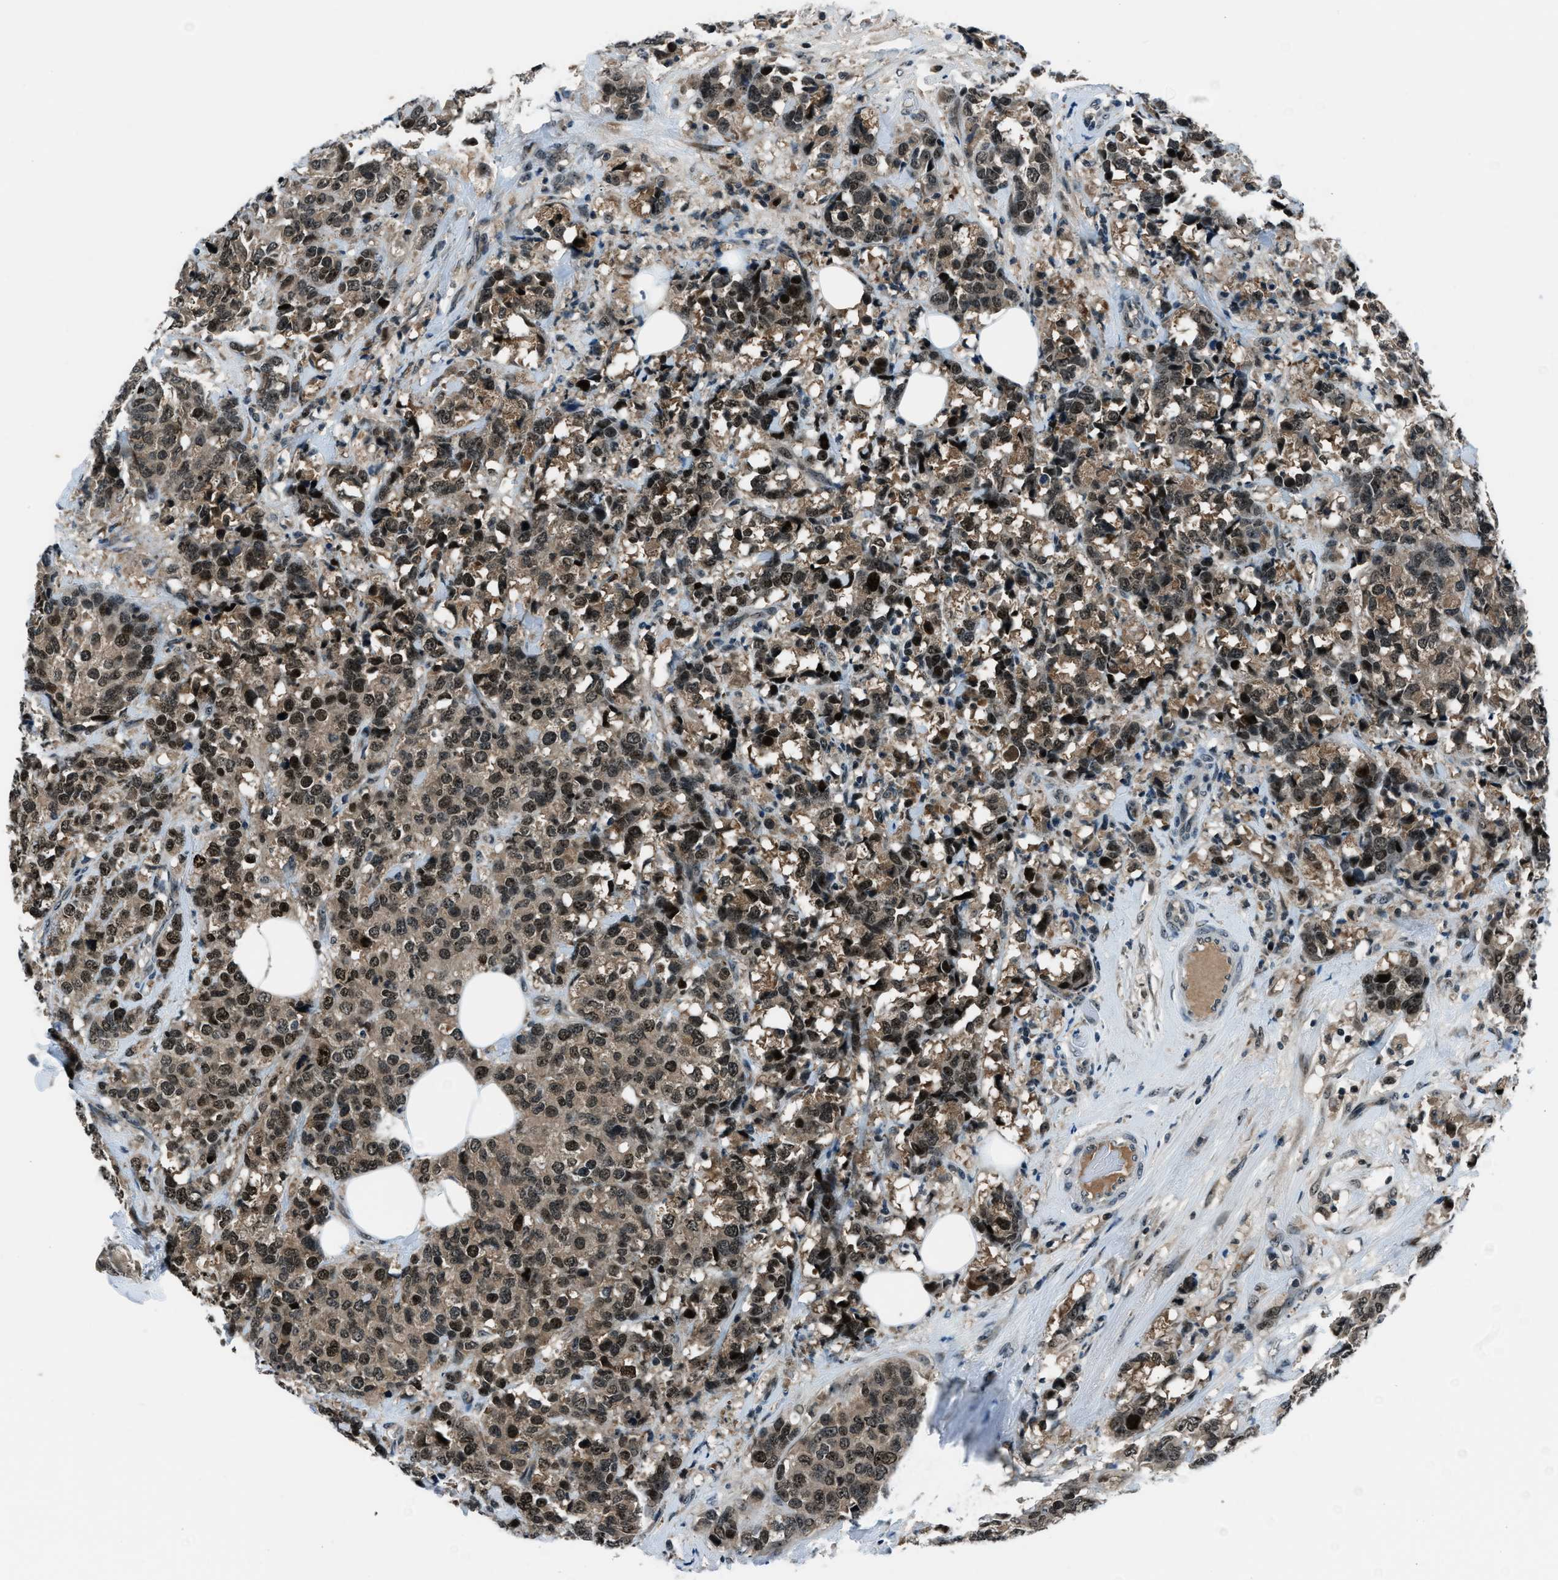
{"staining": {"intensity": "moderate", "quantity": ">75%", "location": "cytoplasmic/membranous,nuclear"}, "tissue": "breast cancer", "cell_type": "Tumor cells", "image_type": "cancer", "snomed": [{"axis": "morphology", "description": "Lobular carcinoma"}, {"axis": "topography", "description": "Breast"}], "caption": "The immunohistochemical stain shows moderate cytoplasmic/membranous and nuclear staining in tumor cells of breast lobular carcinoma tissue.", "gene": "ACTL9", "patient": {"sex": "female", "age": 59}}